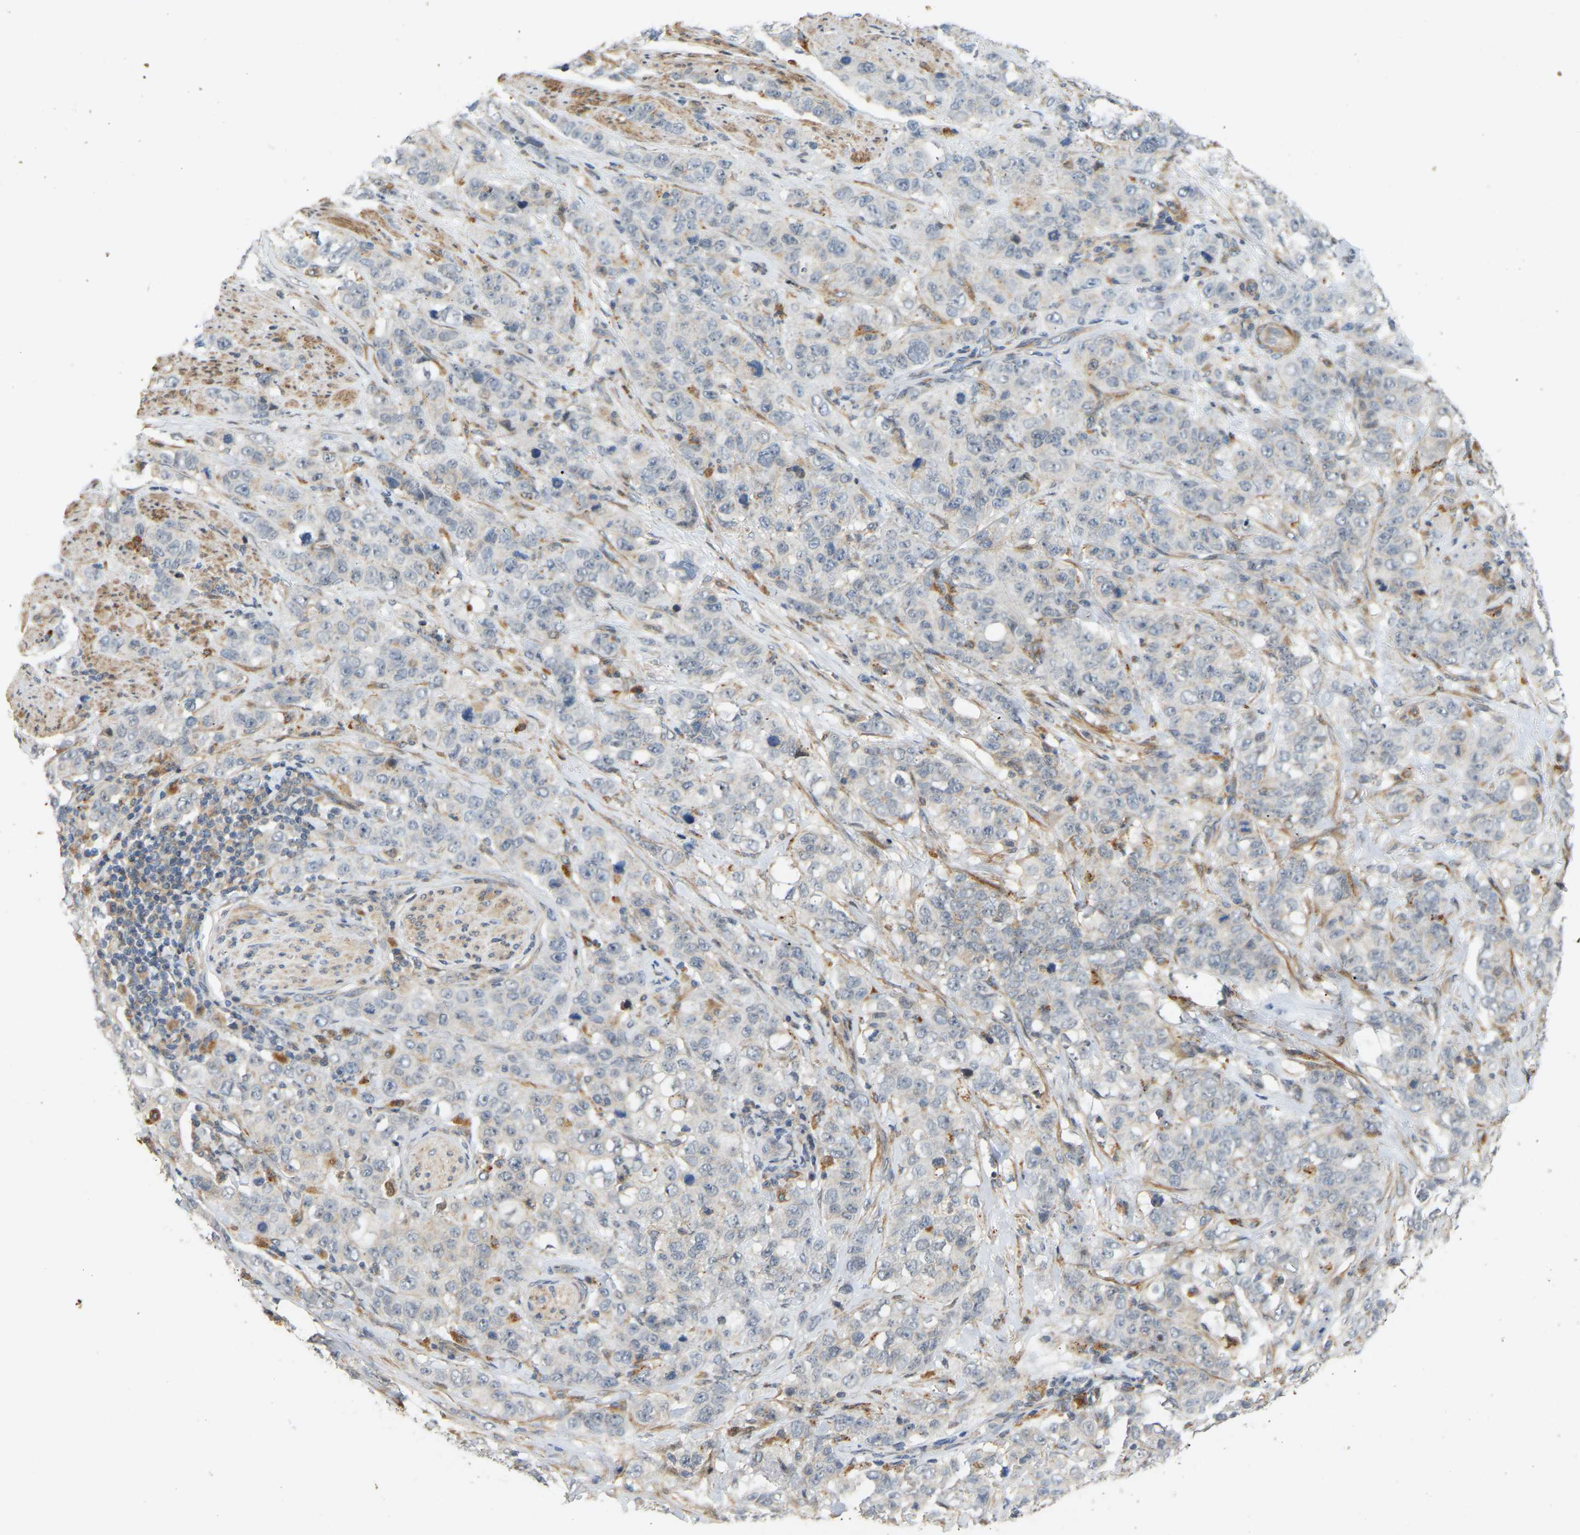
{"staining": {"intensity": "negative", "quantity": "none", "location": "none"}, "tissue": "stomach cancer", "cell_type": "Tumor cells", "image_type": "cancer", "snomed": [{"axis": "morphology", "description": "Adenocarcinoma, NOS"}, {"axis": "topography", "description": "Stomach"}], "caption": "Adenocarcinoma (stomach) was stained to show a protein in brown. There is no significant staining in tumor cells.", "gene": "POGLUT2", "patient": {"sex": "male", "age": 48}}